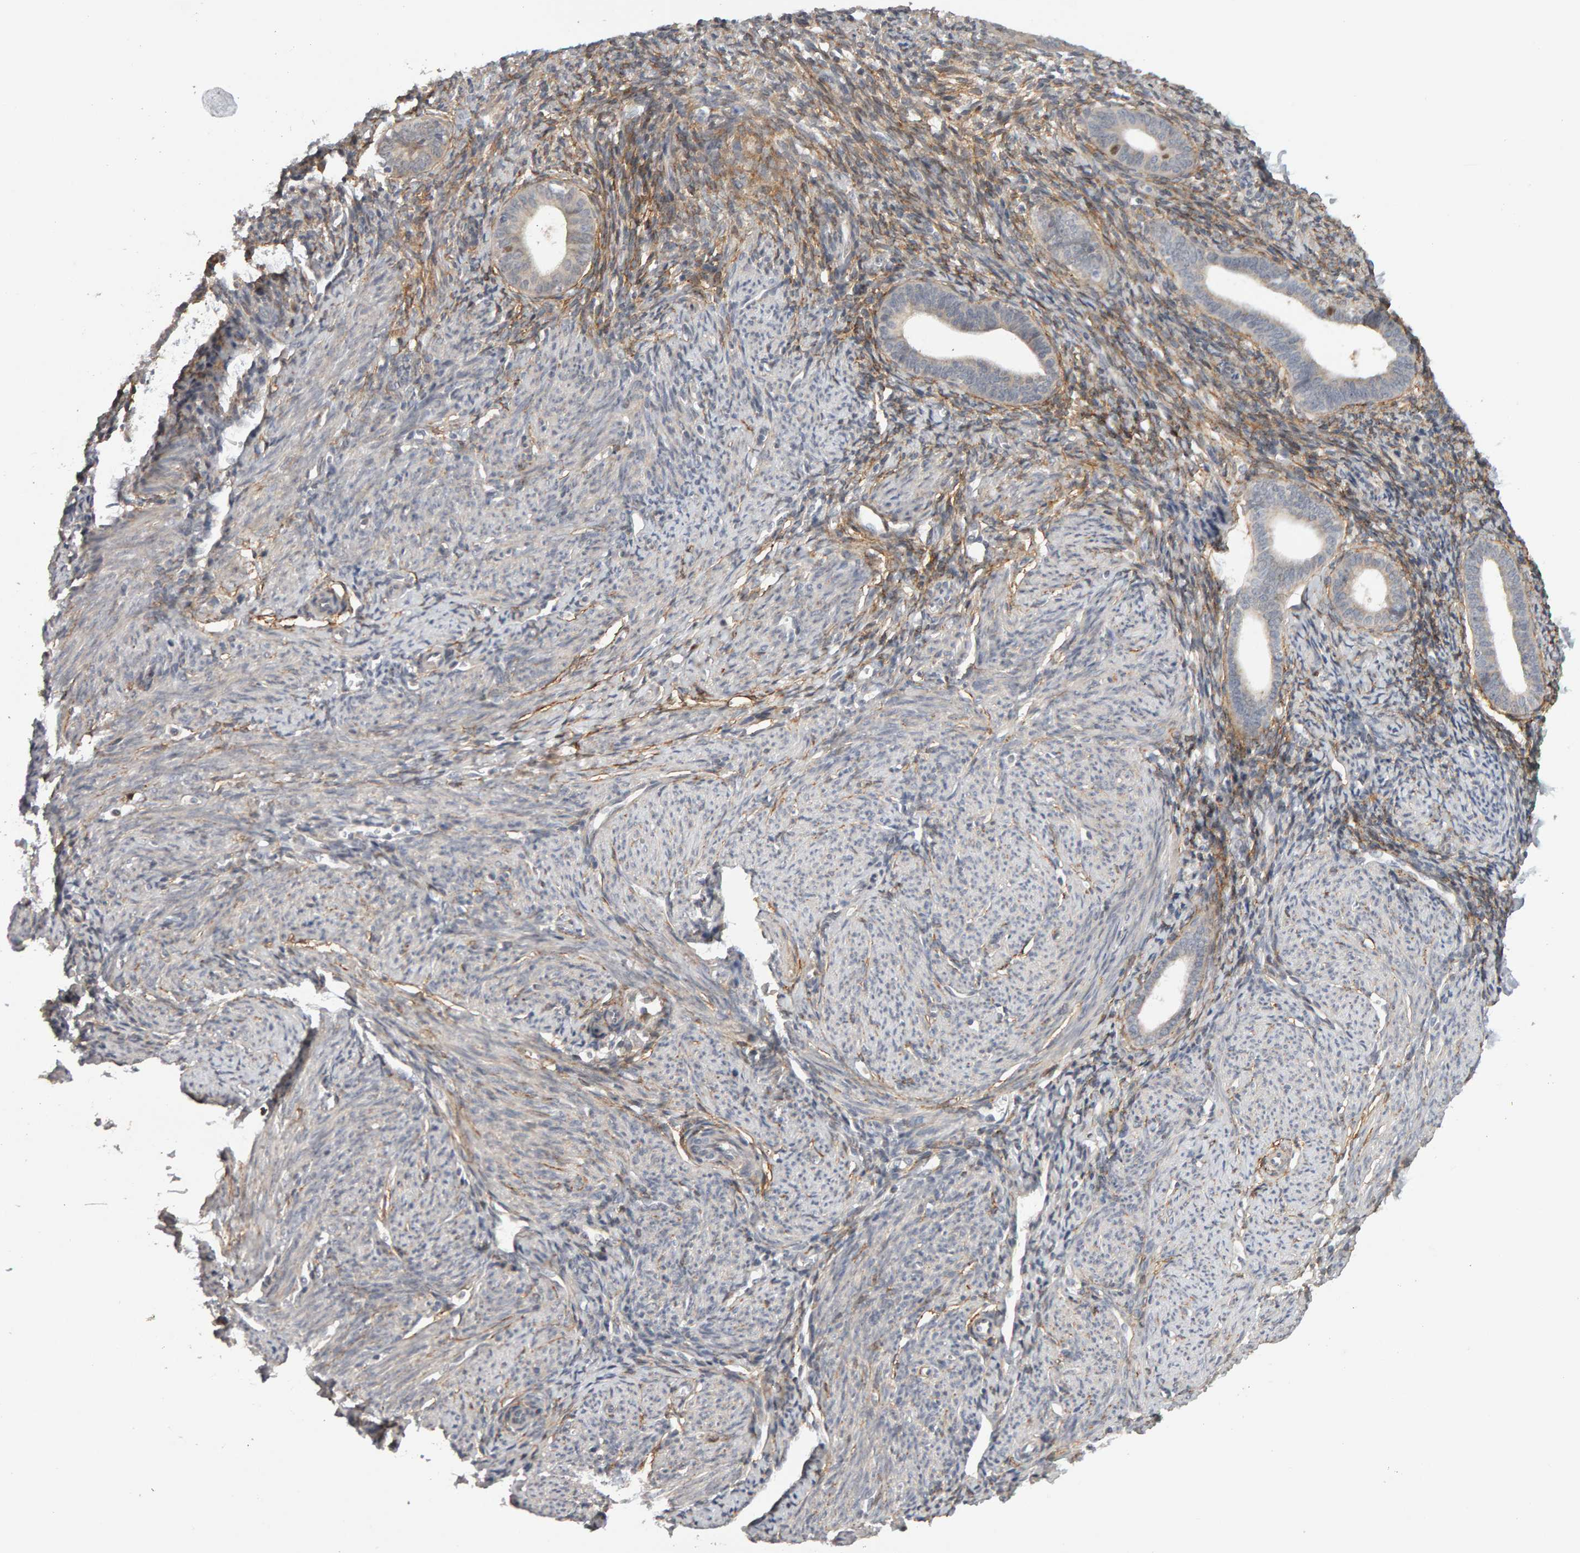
{"staining": {"intensity": "negative", "quantity": "none", "location": "none"}, "tissue": "endometrium", "cell_type": "Cells in endometrial stroma", "image_type": "normal", "snomed": [{"axis": "morphology", "description": "Normal tissue, NOS"}, {"axis": "morphology", "description": "Adenocarcinoma, NOS"}, {"axis": "topography", "description": "Endometrium"}], "caption": "Immunohistochemistry (IHC) micrograph of benign human endometrium stained for a protein (brown), which displays no positivity in cells in endometrial stroma. The staining was performed using DAB (3,3'-diaminobenzidine) to visualize the protein expression in brown, while the nuclei were stained in blue with hematoxylin (Magnification: 20x).", "gene": "CDCA5", "patient": {"sex": "female", "age": 57}}